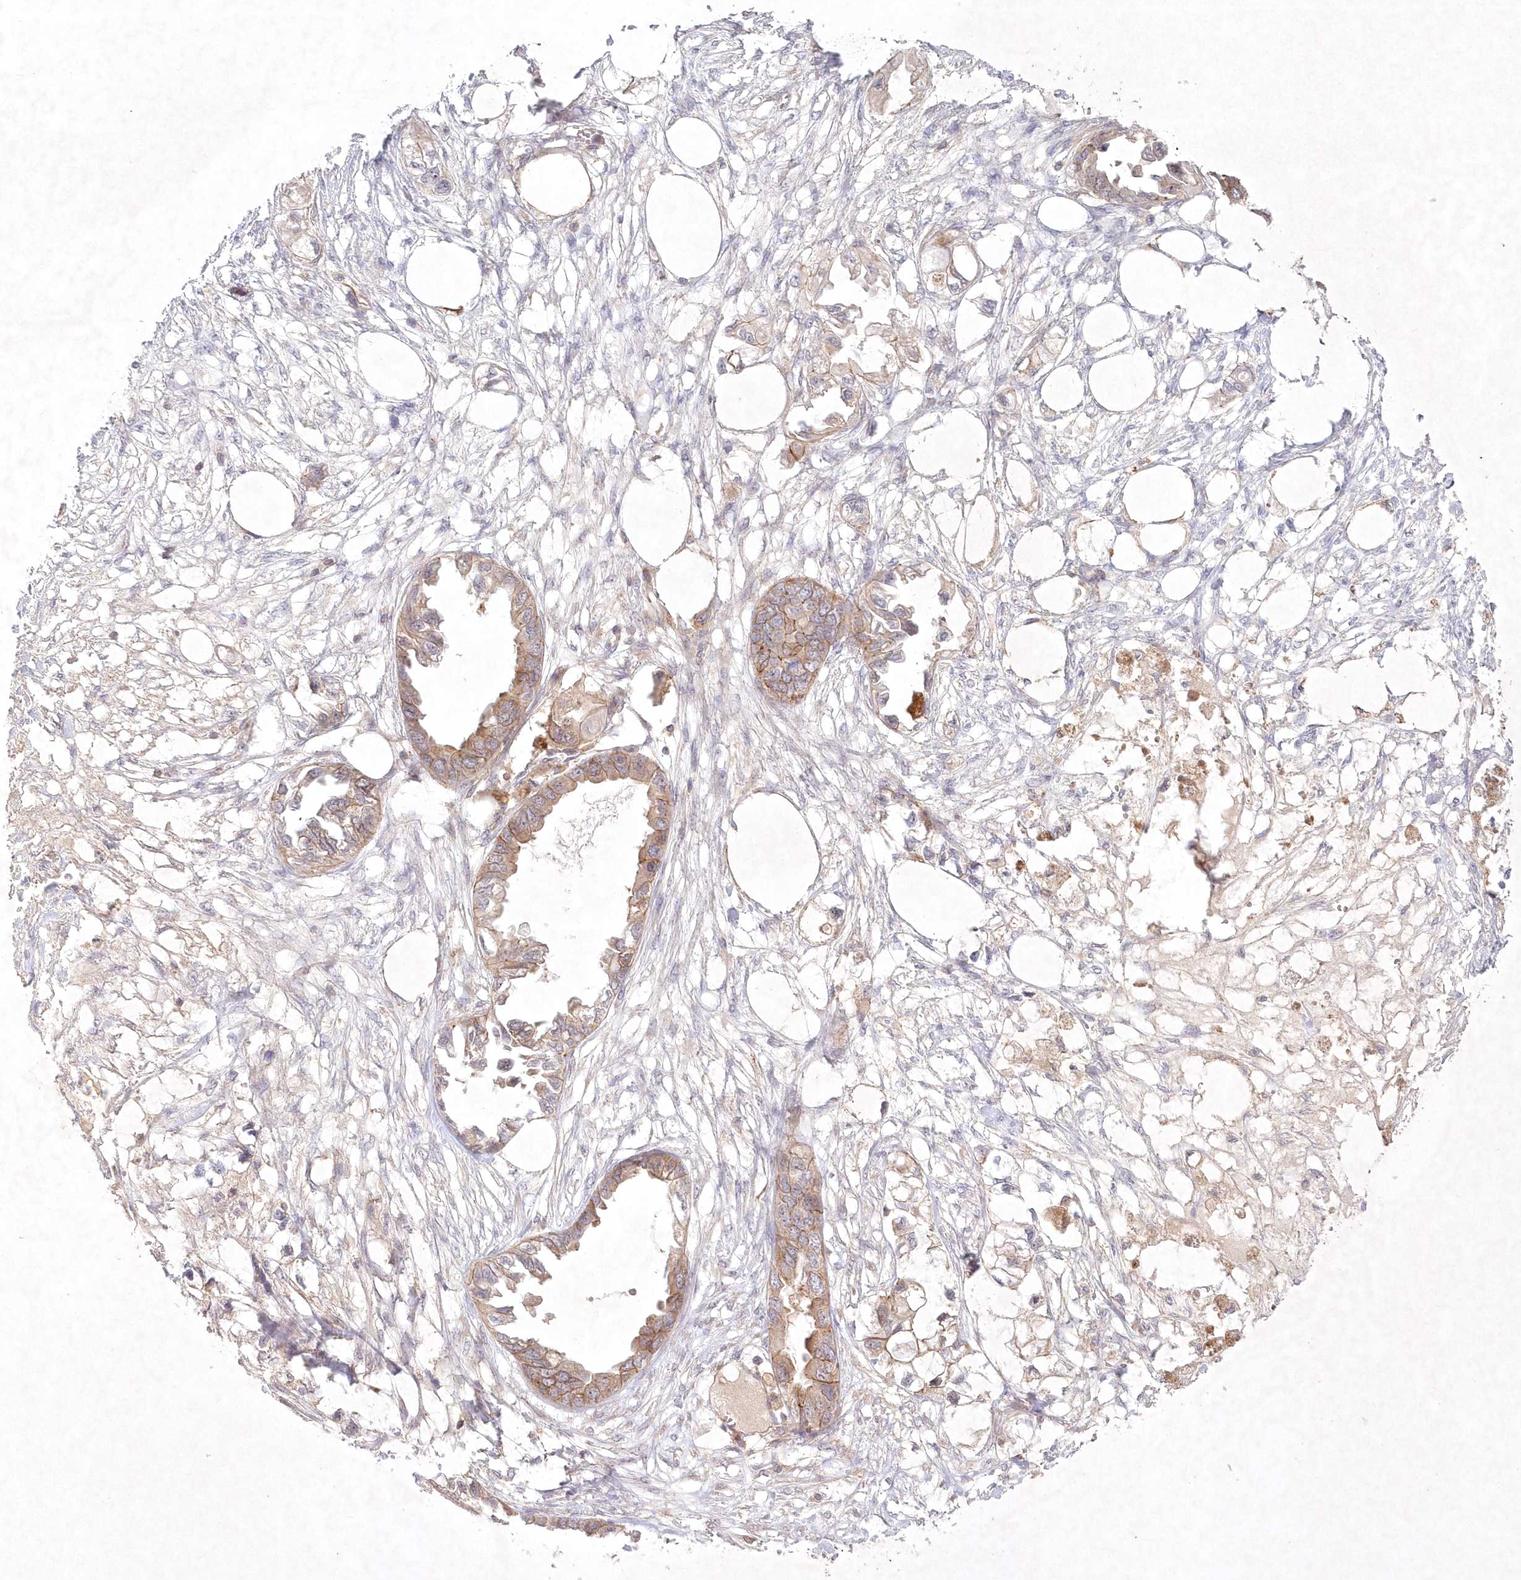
{"staining": {"intensity": "moderate", "quantity": "25%-75%", "location": "cytoplasmic/membranous"}, "tissue": "endometrial cancer", "cell_type": "Tumor cells", "image_type": "cancer", "snomed": [{"axis": "morphology", "description": "Adenocarcinoma, NOS"}, {"axis": "morphology", "description": "Adenocarcinoma, metastatic, NOS"}, {"axis": "topography", "description": "Adipose tissue"}, {"axis": "topography", "description": "Endometrium"}], "caption": "Brown immunohistochemical staining in human endometrial cancer demonstrates moderate cytoplasmic/membranous staining in approximately 25%-75% of tumor cells. The staining is performed using DAB brown chromogen to label protein expression. The nuclei are counter-stained blue using hematoxylin.", "gene": "TOGARAM2", "patient": {"sex": "female", "age": 67}}